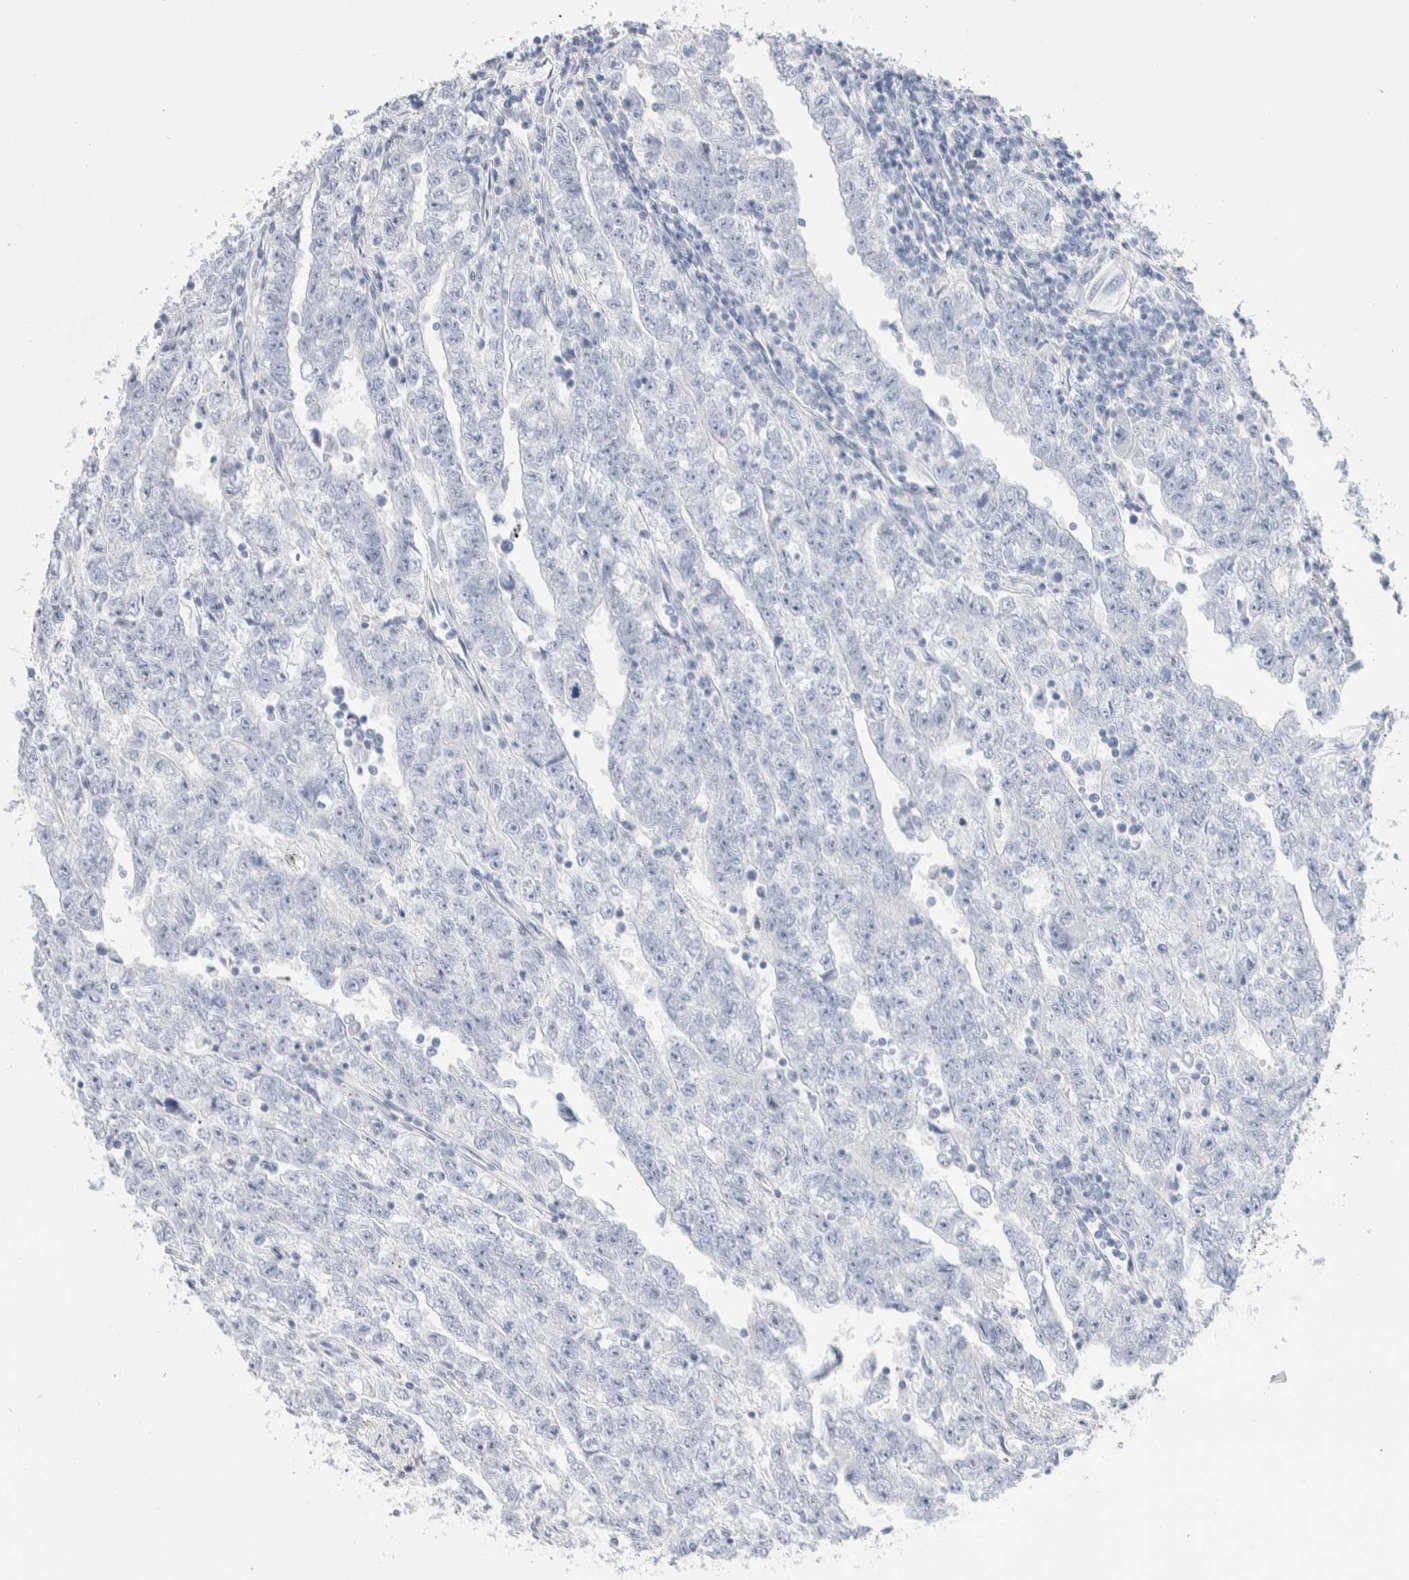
{"staining": {"intensity": "negative", "quantity": "none", "location": "none"}, "tissue": "testis cancer", "cell_type": "Tumor cells", "image_type": "cancer", "snomed": [{"axis": "morphology", "description": "Carcinoma, Embryonal, NOS"}, {"axis": "topography", "description": "Testis"}], "caption": "An IHC histopathology image of testis cancer (embryonal carcinoma) is shown. There is no staining in tumor cells of testis cancer (embryonal carcinoma). (DAB (3,3'-diaminobenzidine) immunohistochemistry, high magnification).", "gene": "GDA", "patient": {"sex": "male", "age": 25}}